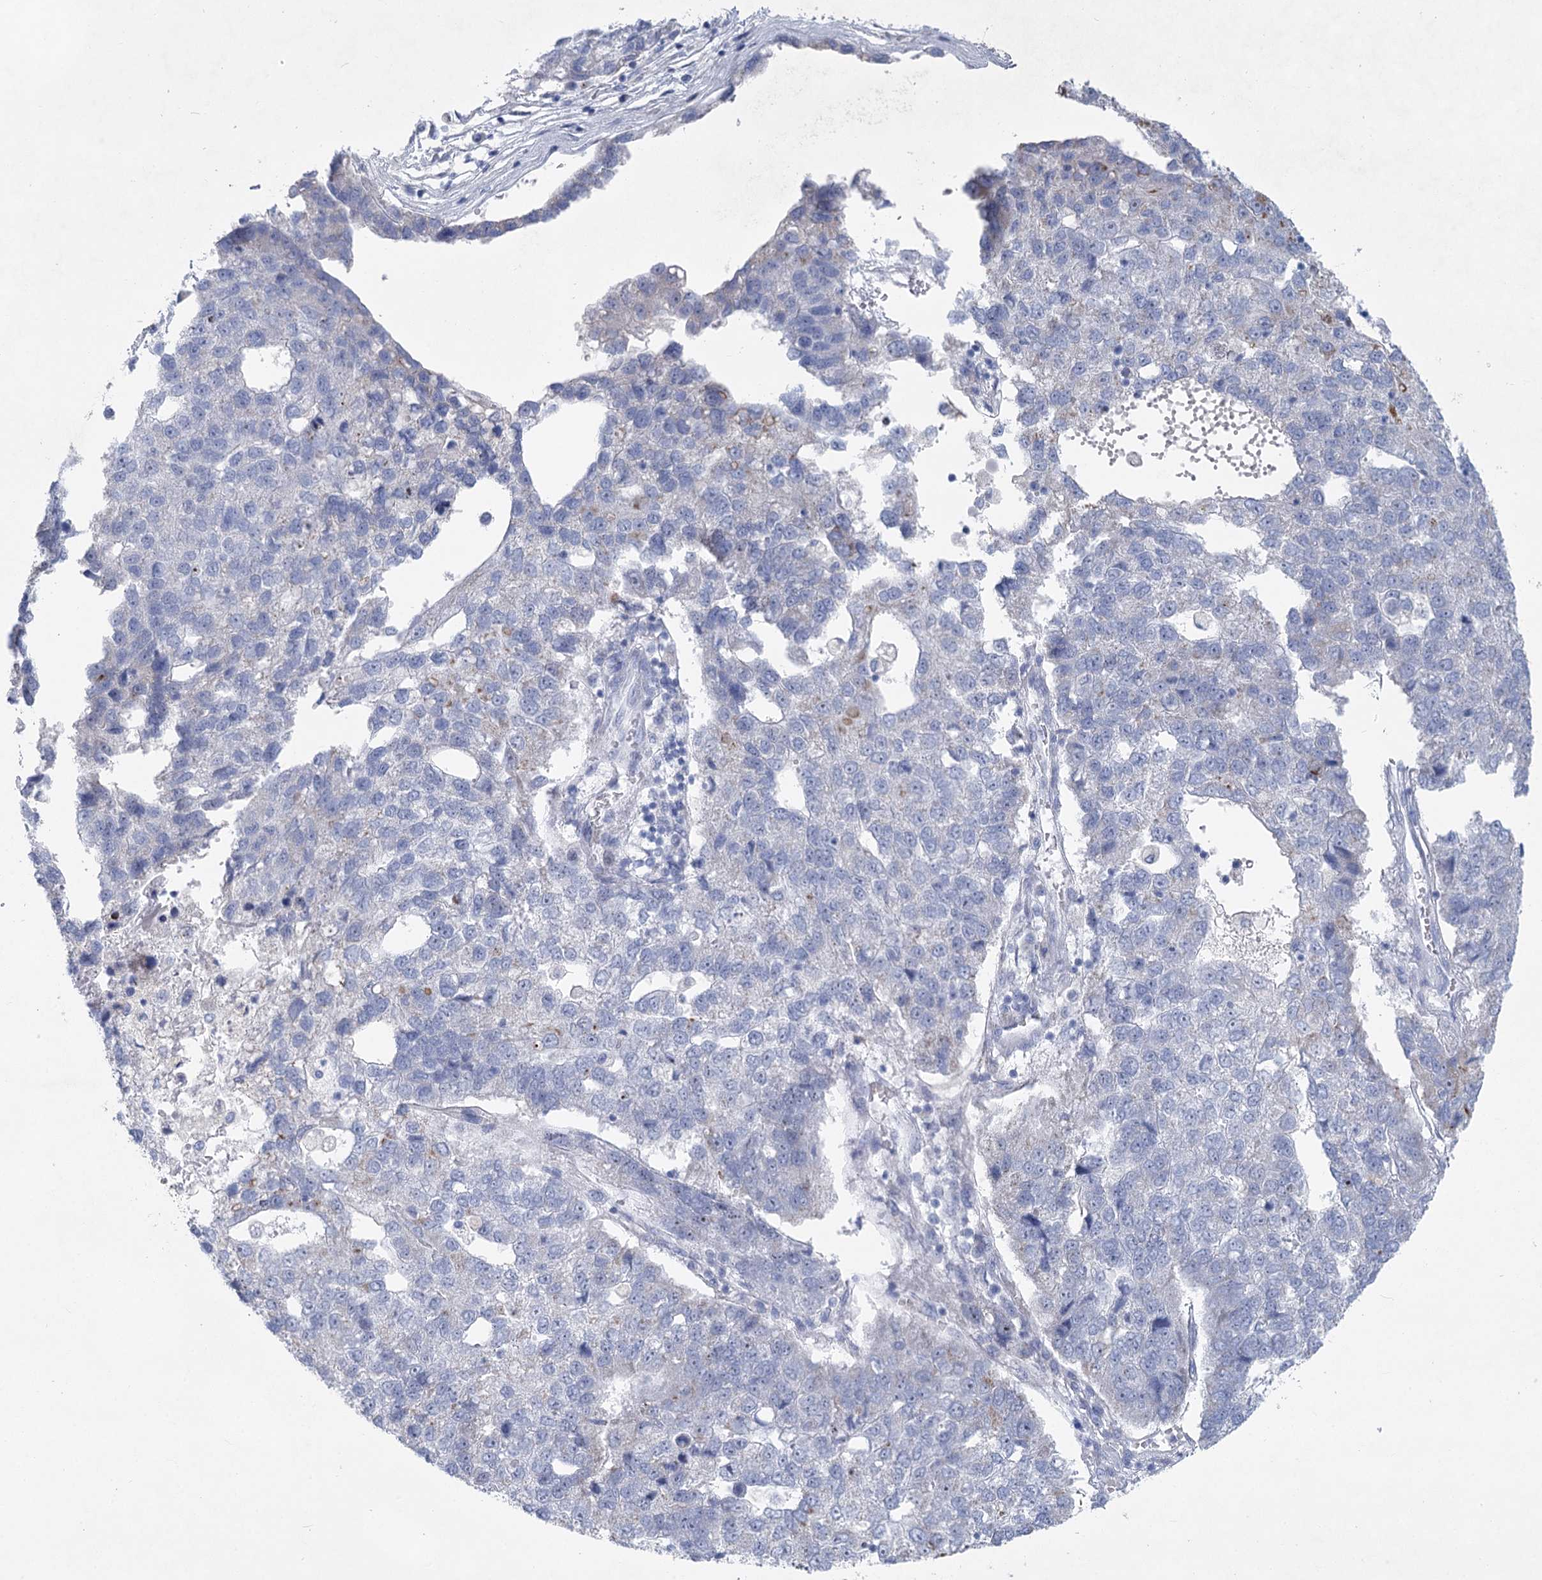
{"staining": {"intensity": "negative", "quantity": "none", "location": "none"}, "tissue": "pancreatic cancer", "cell_type": "Tumor cells", "image_type": "cancer", "snomed": [{"axis": "morphology", "description": "Adenocarcinoma, NOS"}, {"axis": "topography", "description": "Pancreas"}], "caption": "Tumor cells are negative for protein expression in human pancreatic cancer.", "gene": "WDR74", "patient": {"sex": "female", "age": 61}}